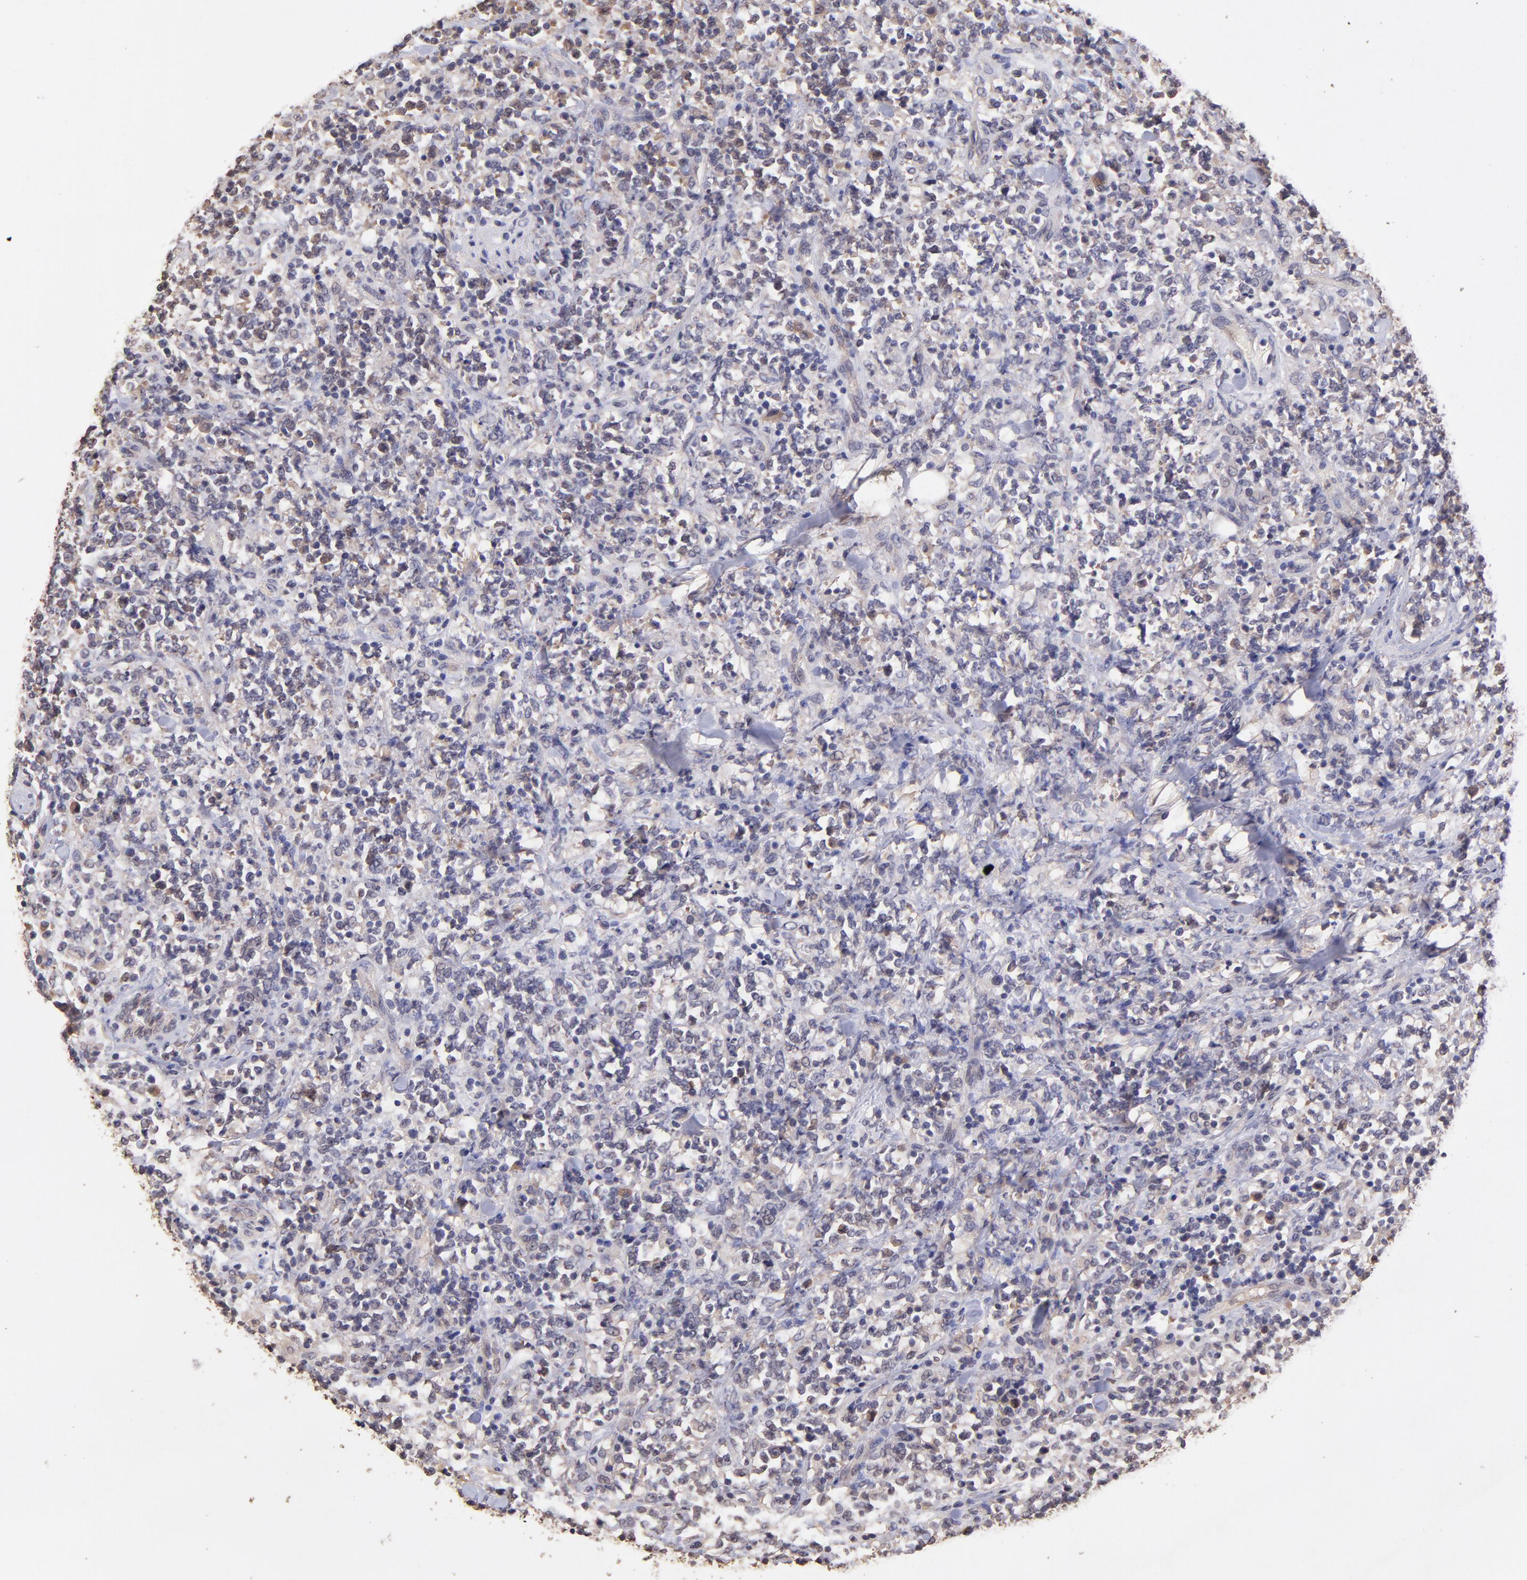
{"staining": {"intensity": "weak", "quantity": "<25%", "location": "cytoplasmic/membranous"}, "tissue": "lymphoma", "cell_type": "Tumor cells", "image_type": "cancer", "snomed": [{"axis": "morphology", "description": "Malignant lymphoma, non-Hodgkin's type, High grade"}, {"axis": "topography", "description": "Soft tissue"}], "caption": "Micrograph shows no significant protein staining in tumor cells of malignant lymphoma, non-Hodgkin's type (high-grade). (Immunohistochemistry, brightfield microscopy, high magnification).", "gene": "RNASEL", "patient": {"sex": "male", "age": 18}}